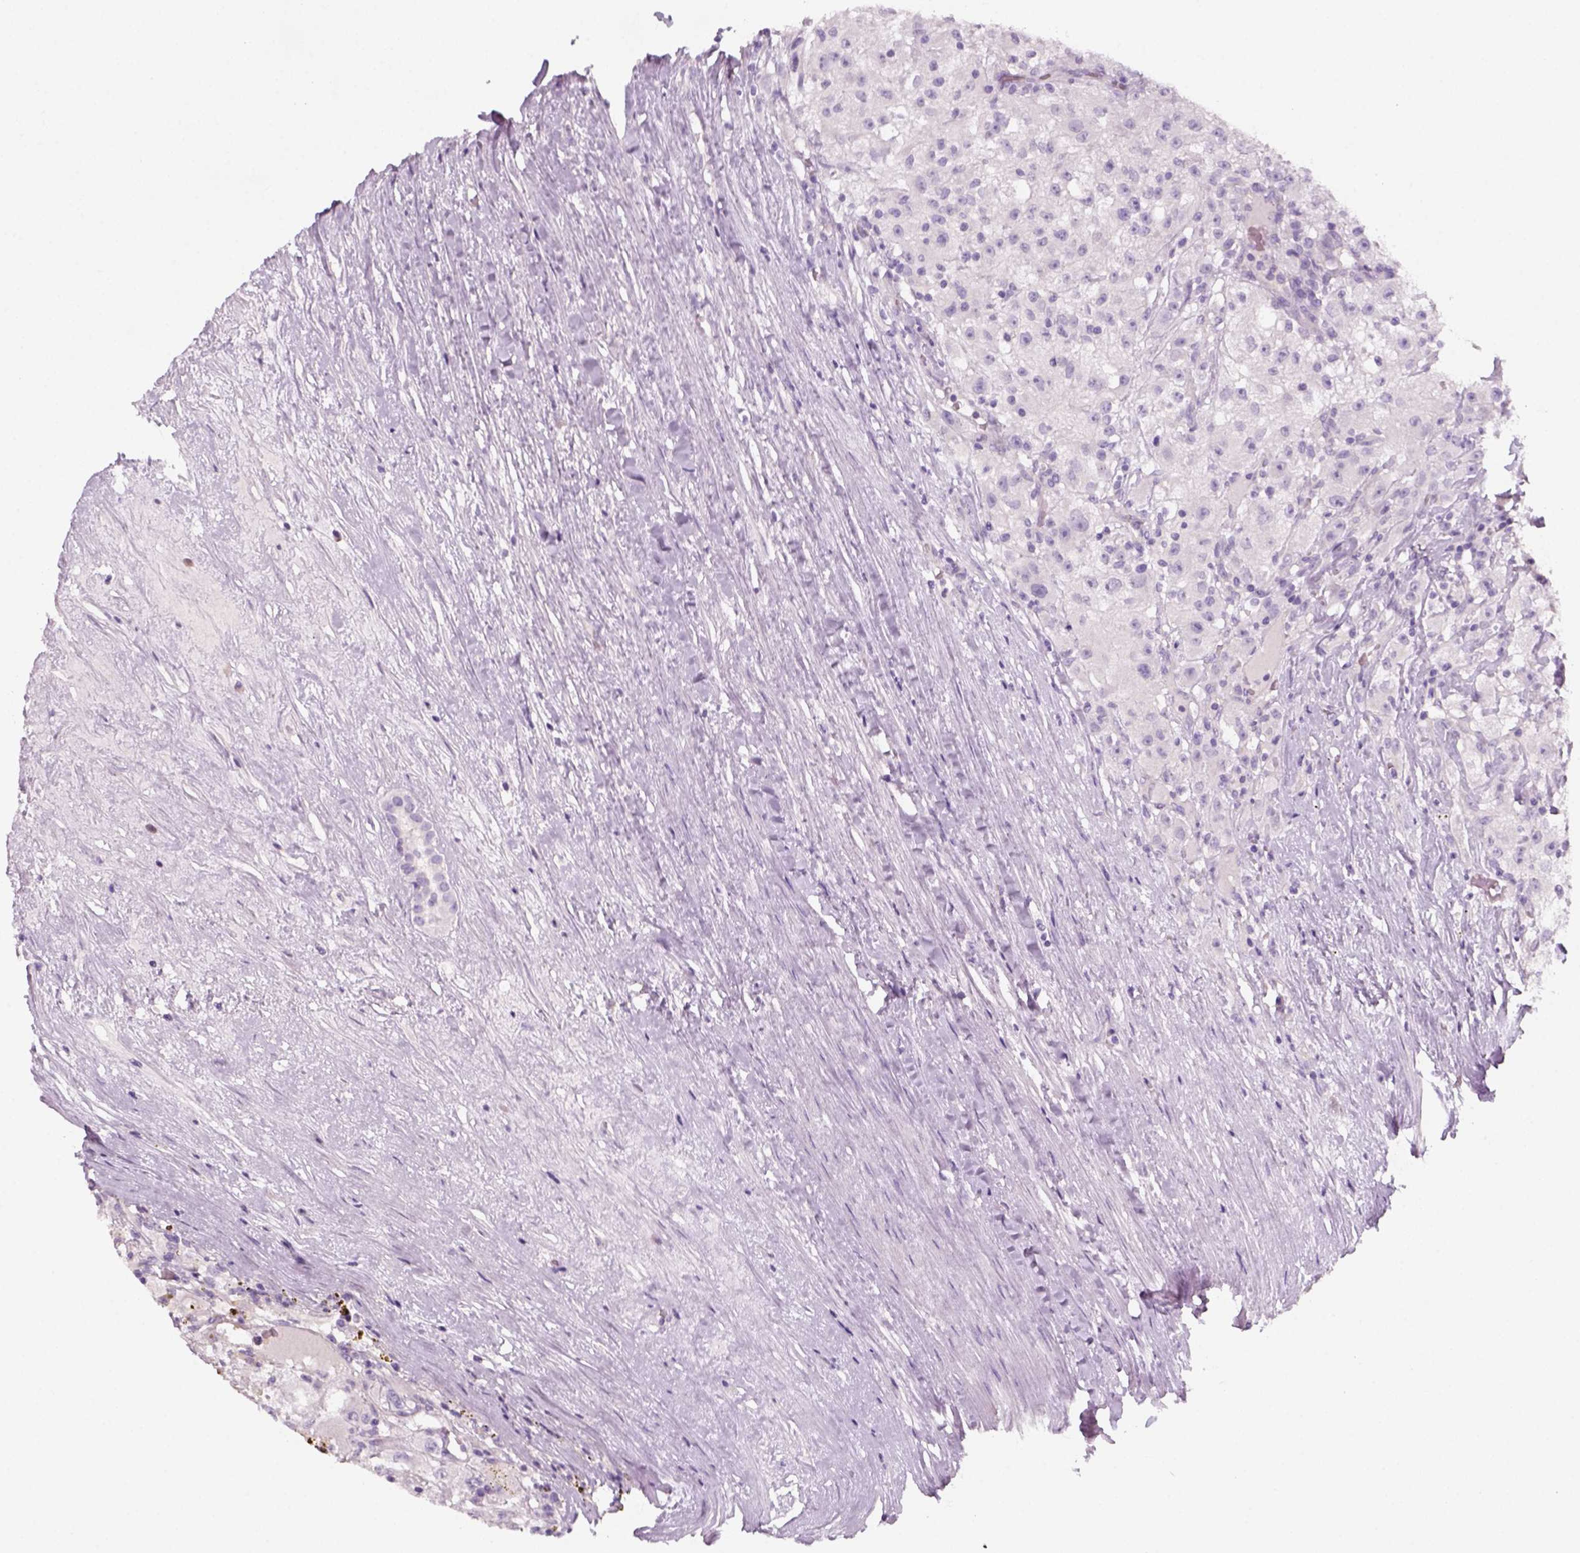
{"staining": {"intensity": "negative", "quantity": "none", "location": "none"}, "tissue": "renal cancer", "cell_type": "Tumor cells", "image_type": "cancer", "snomed": [{"axis": "morphology", "description": "Adenocarcinoma, NOS"}, {"axis": "topography", "description": "Kidney"}], "caption": "Human renal cancer (adenocarcinoma) stained for a protein using IHC demonstrates no positivity in tumor cells.", "gene": "KRT25", "patient": {"sex": "female", "age": 67}}